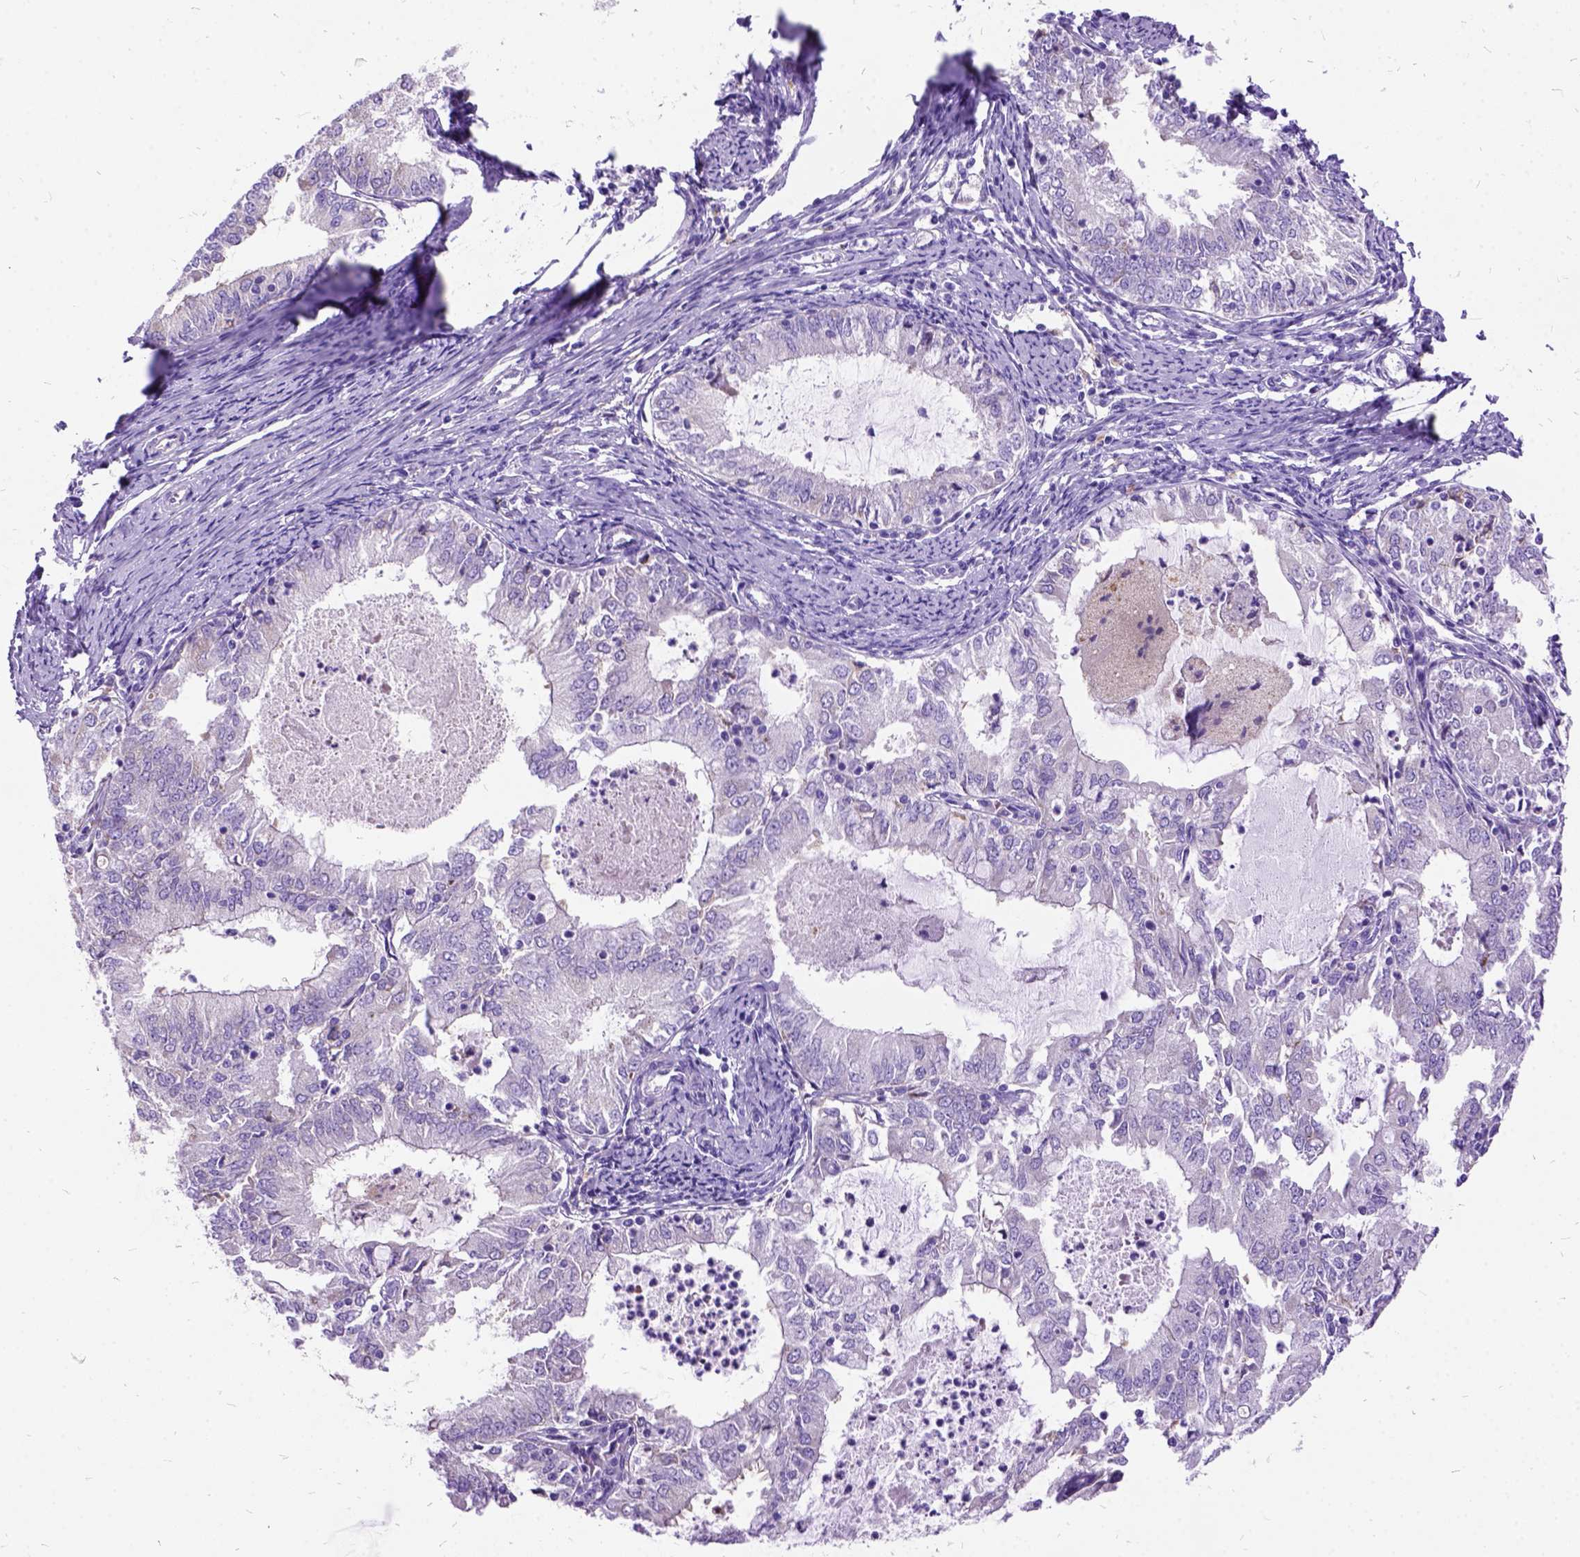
{"staining": {"intensity": "negative", "quantity": "none", "location": "none"}, "tissue": "endometrial cancer", "cell_type": "Tumor cells", "image_type": "cancer", "snomed": [{"axis": "morphology", "description": "Adenocarcinoma, NOS"}, {"axis": "topography", "description": "Endometrium"}], "caption": "Image shows no protein staining in tumor cells of endometrial cancer (adenocarcinoma) tissue. (Stains: DAB immunohistochemistry (IHC) with hematoxylin counter stain, Microscopy: brightfield microscopy at high magnification).", "gene": "CFAP54", "patient": {"sex": "female", "age": 57}}